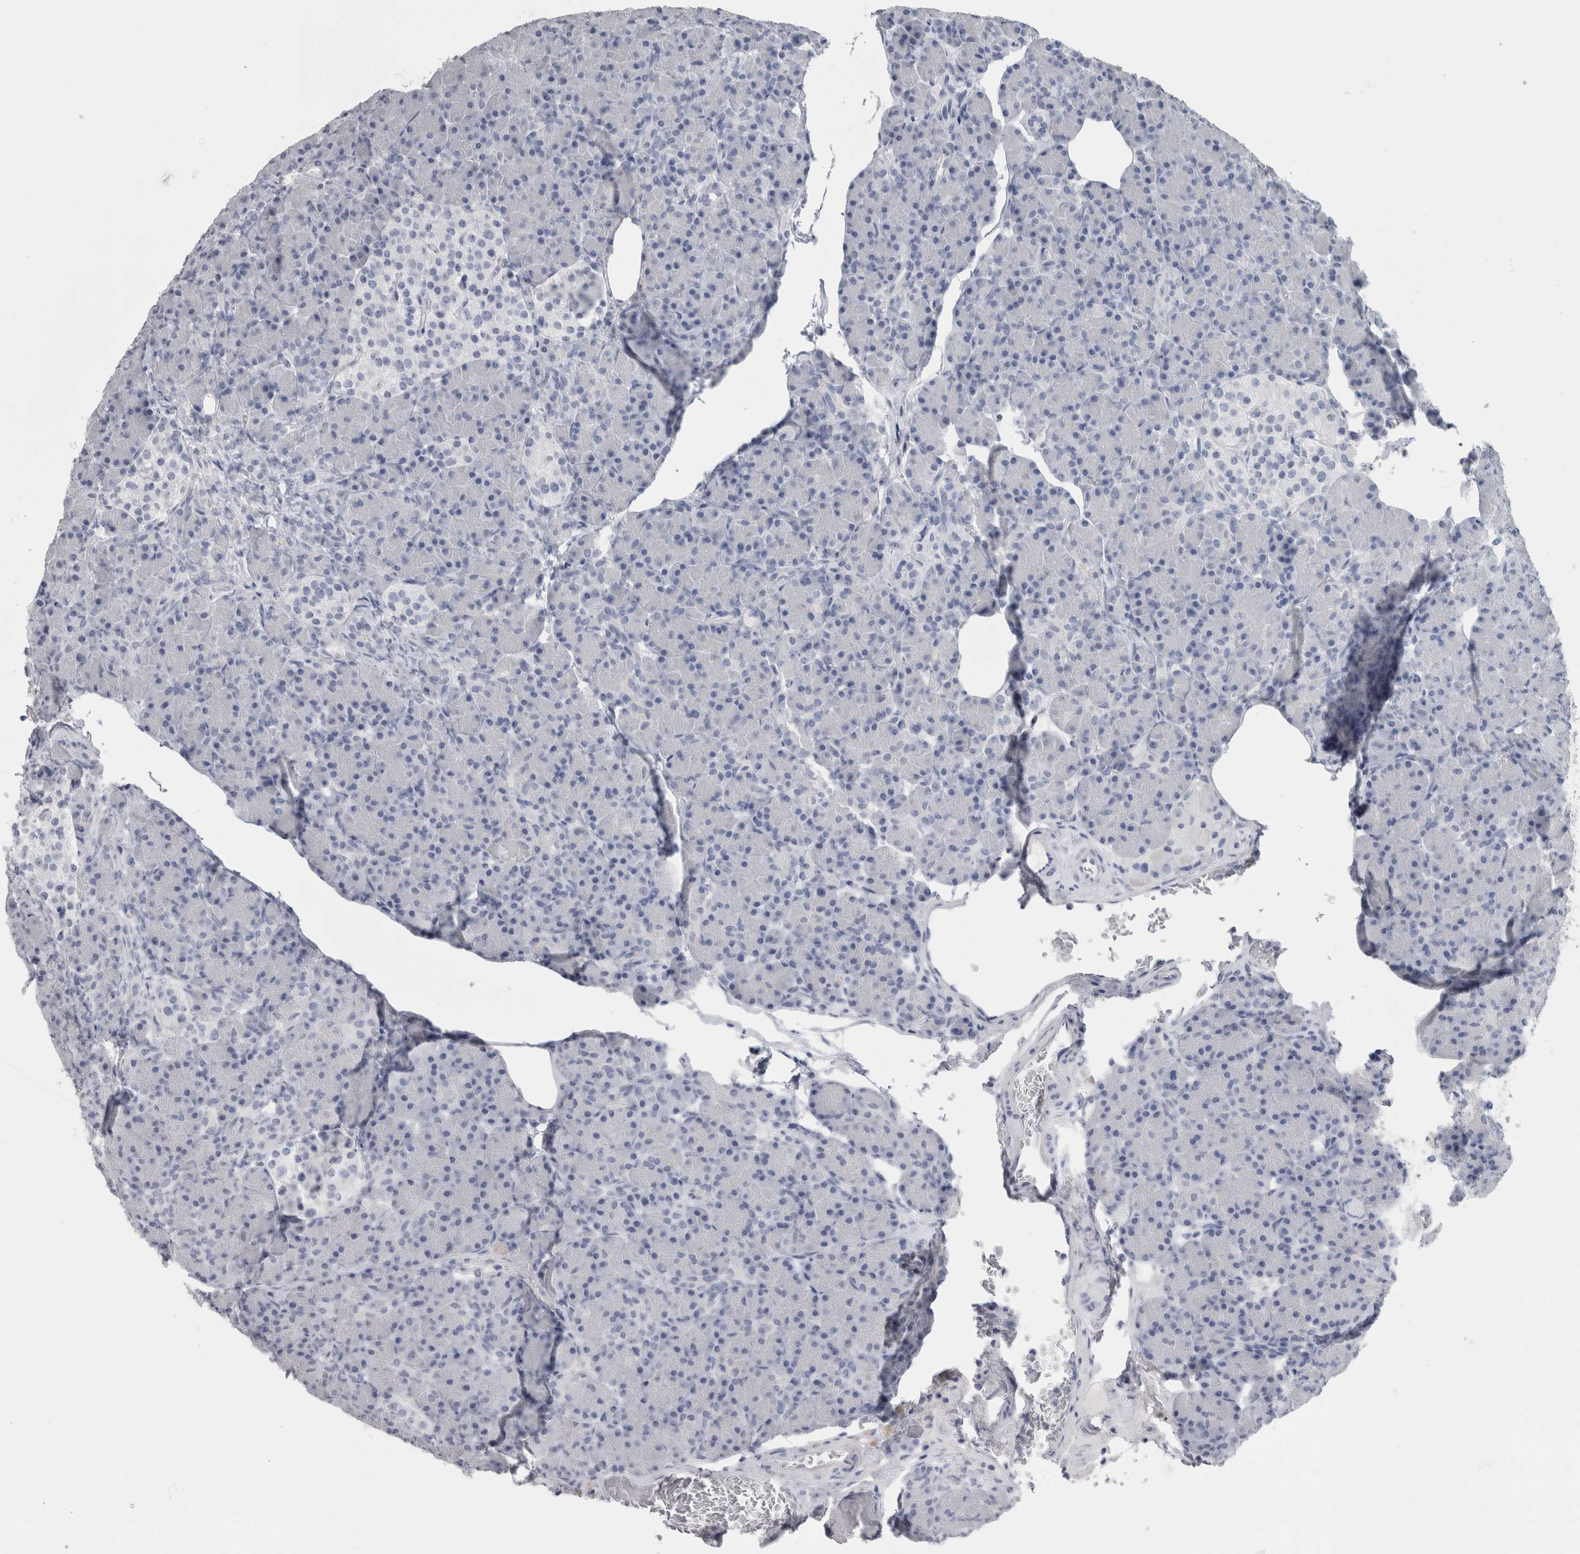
{"staining": {"intensity": "negative", "quantity": "none", "location": "none"}, "tissue": "pancreas", "cell_type": "Exocrine glandular cells", "image_type": "normal", "snomed": [{"axis": "morphology", "description": "Normal tissue, NOS"}, {"axis": "topography", "description": "Pancreas"}], "caption": "DAB immunohistochemical staining of benign pancreas displays no significant positivity in exocrine glandular cells. (DAB (3,3'-diaminobenzidine) immunohistochemistry (IHC), high magnification).", "gene": "PTH", "patient": {"sex": "female", "age": 43}}